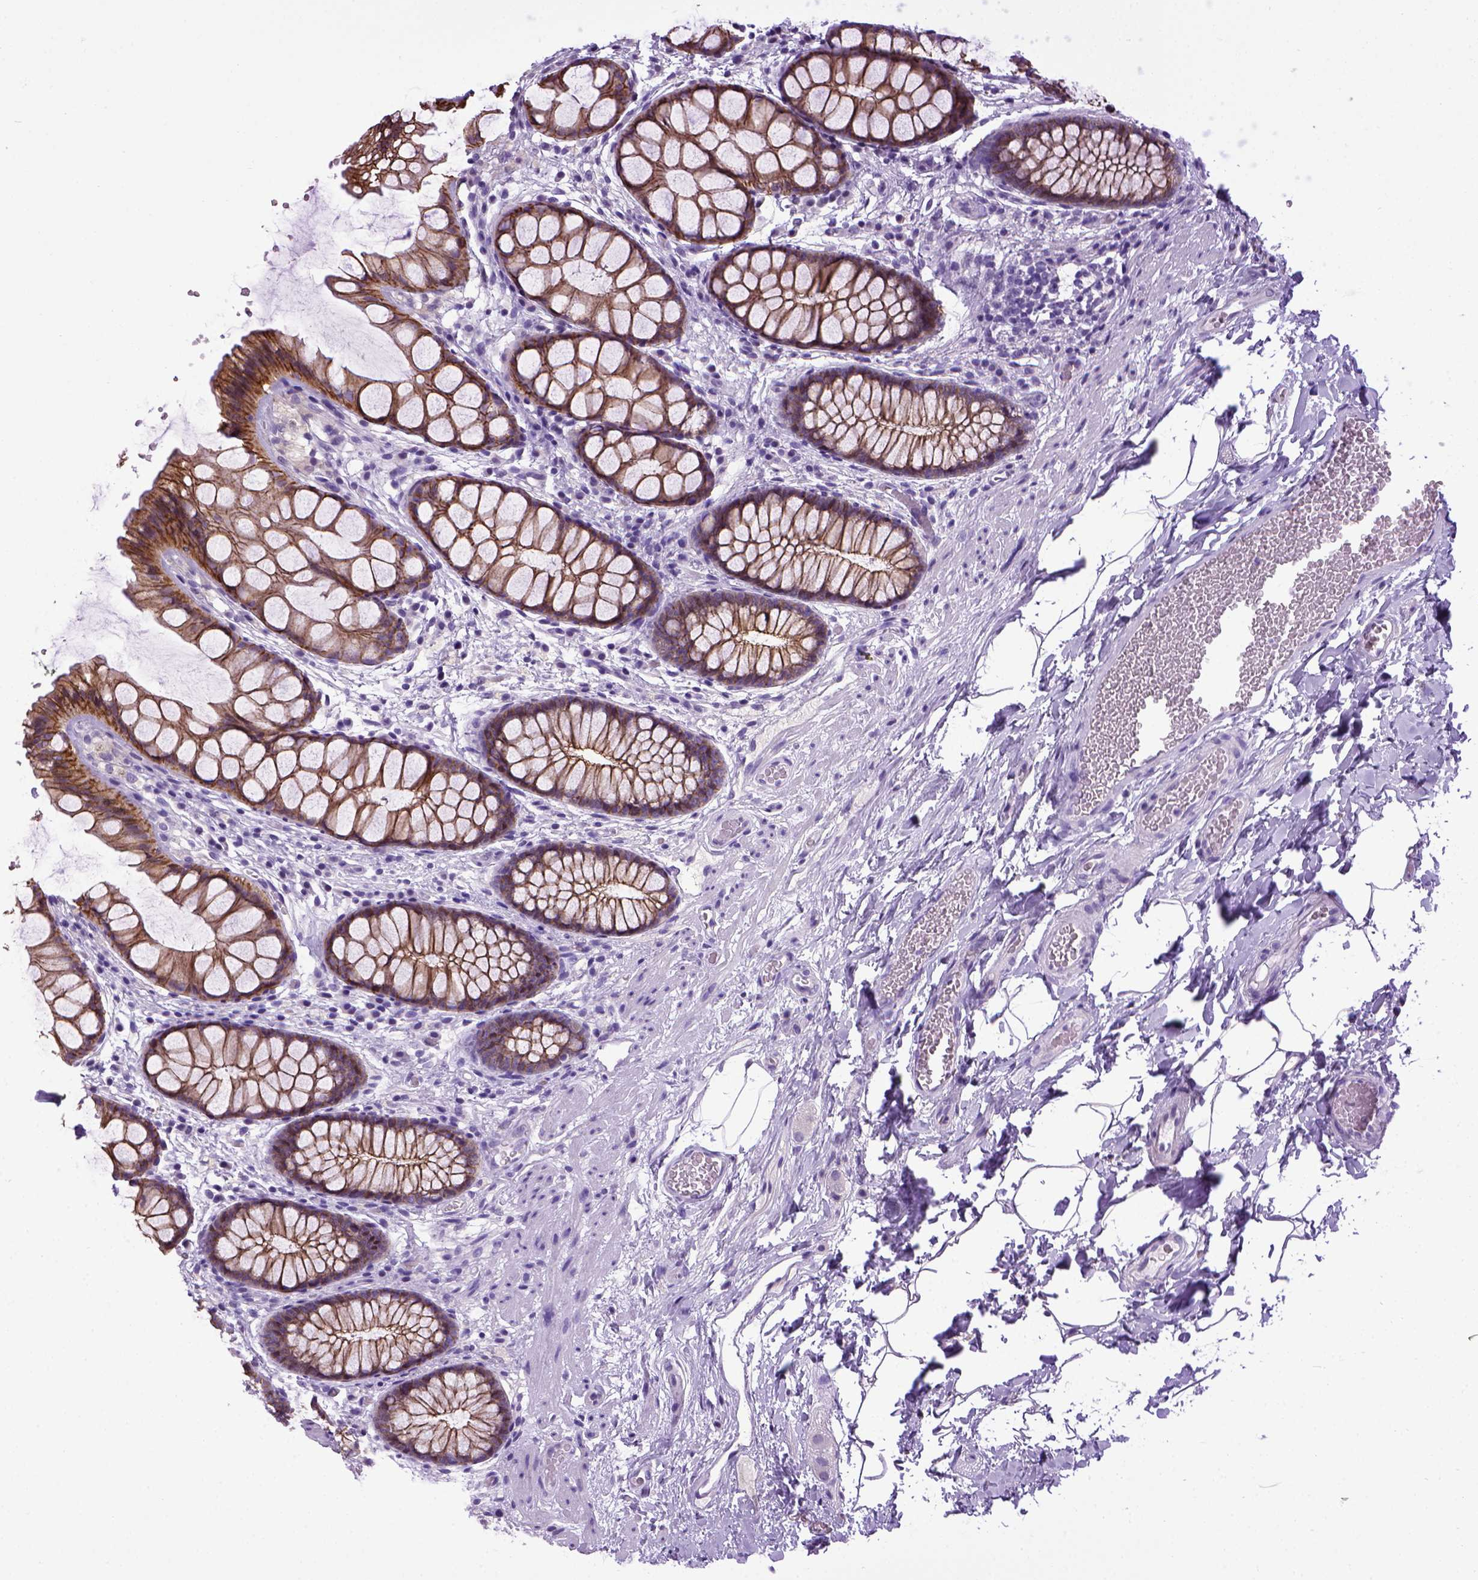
{"staining": {"intensity": "strong", "quantity": ">75%", "location": "cytoplasmic/membranous"}, "tissue": "rectum", "cell_type": "Glandular cells", "image_type": "normal", "snomed": [{"axis": "morphology", "description": "Normal tissue, NOS"}, {"axis": "topography", "description": "Rectum"}], "caption": "A photomicrograph of human rectum stained for a protein displays strong cytoplasmic/membranous brown staining in glandular cells.", "gene": "CDH1", "patient": {"sex": "female", "age": 62}}